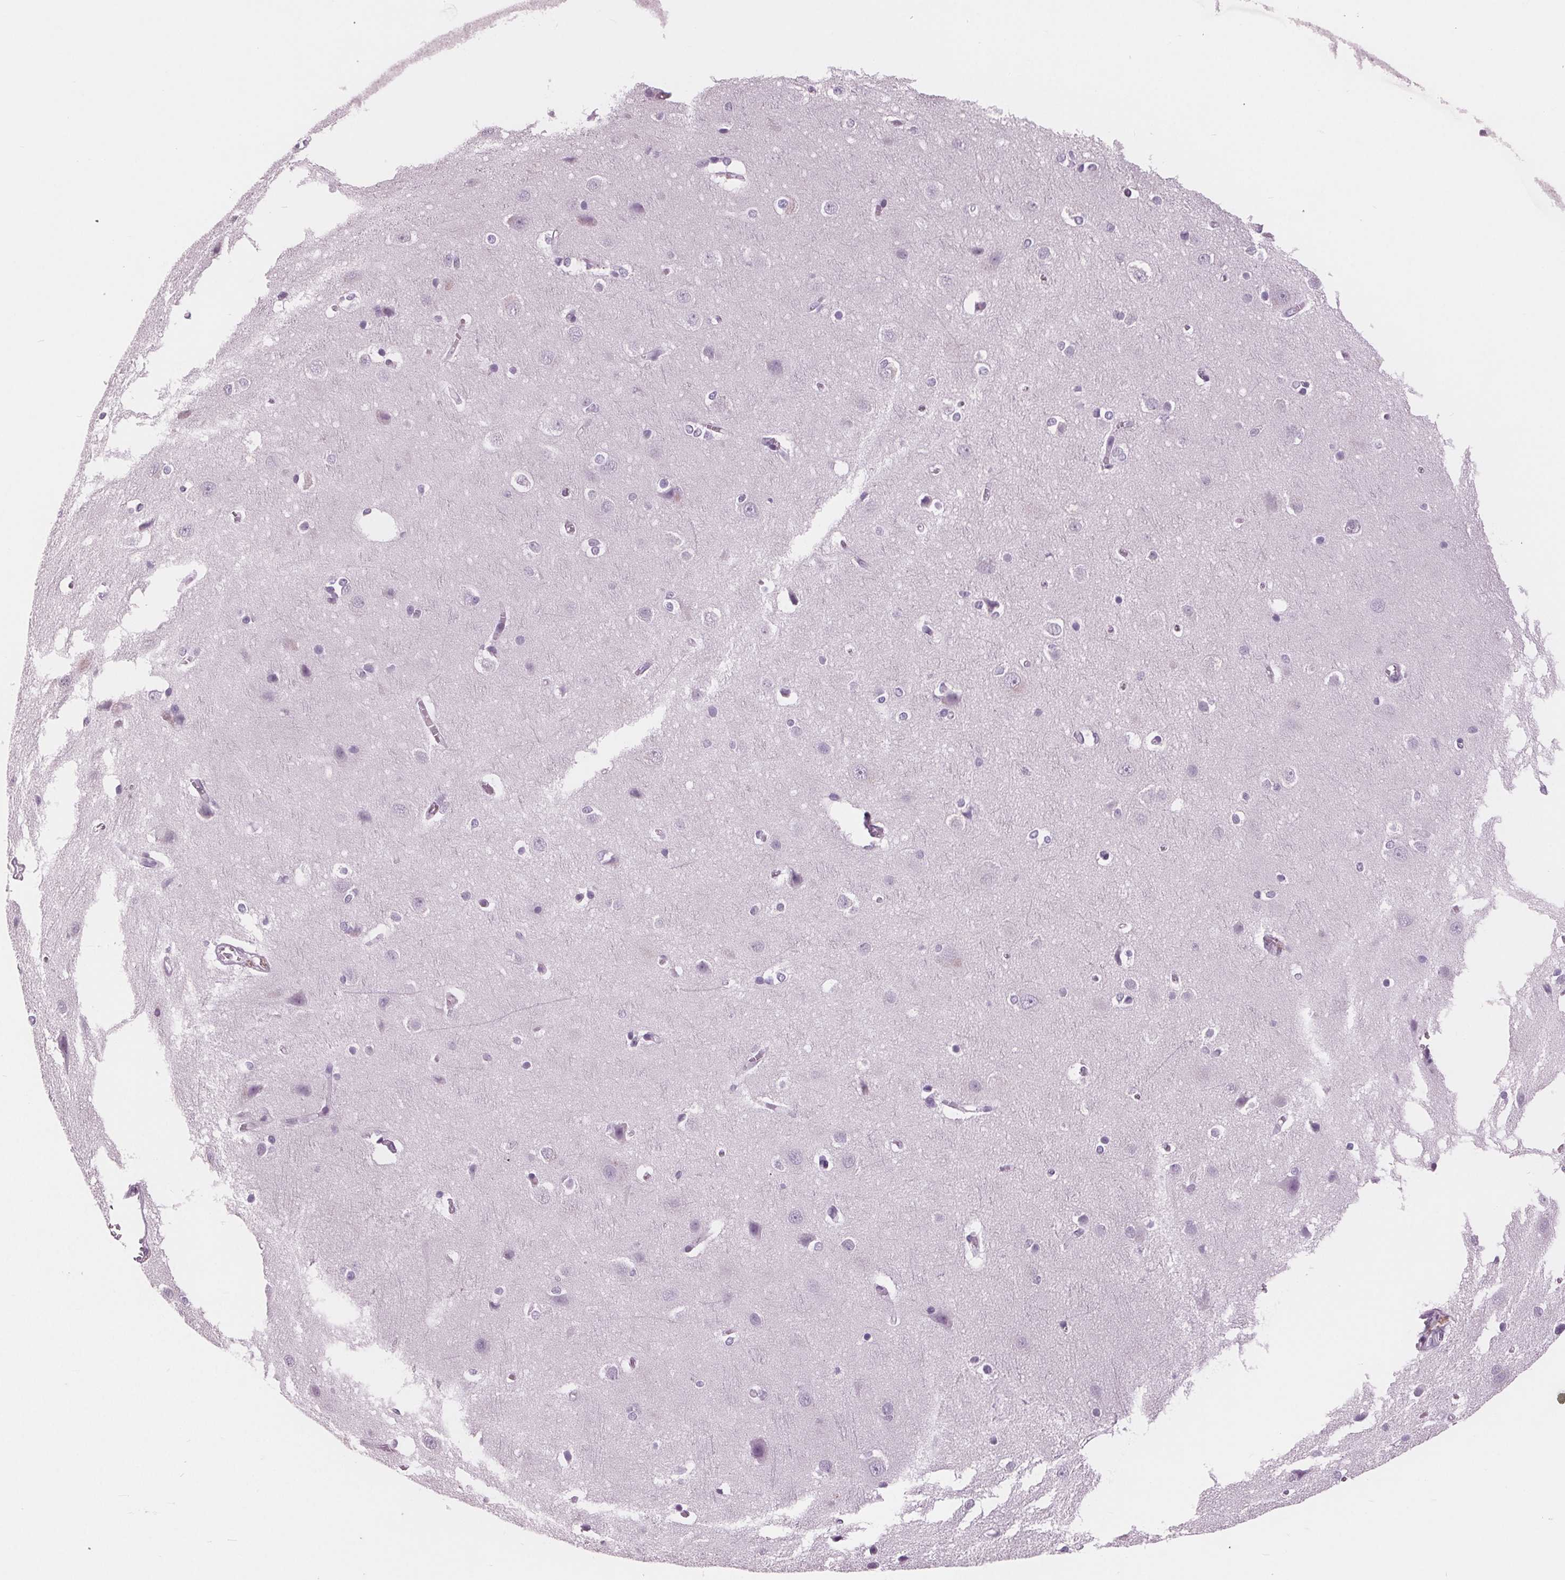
{"staining": {"intensity": "negative", "quantity": "none", "location": "none"}, "tissue": "cerebral cortex", "cell_type": "Endothelial cells", "image_type": "normal", "snomed": [{"axis": "morphology", "description": "Normal tissue, NOS"}, {"axis": "topography", "description": "Cerebral cortex"}], "caption": "Immunohistochemical staining of unremarkable human cerebral cortex shows no significant expression in endothelial cells.", "gene": "AMBP", "patient": {"sex": "male", "age": 37}}